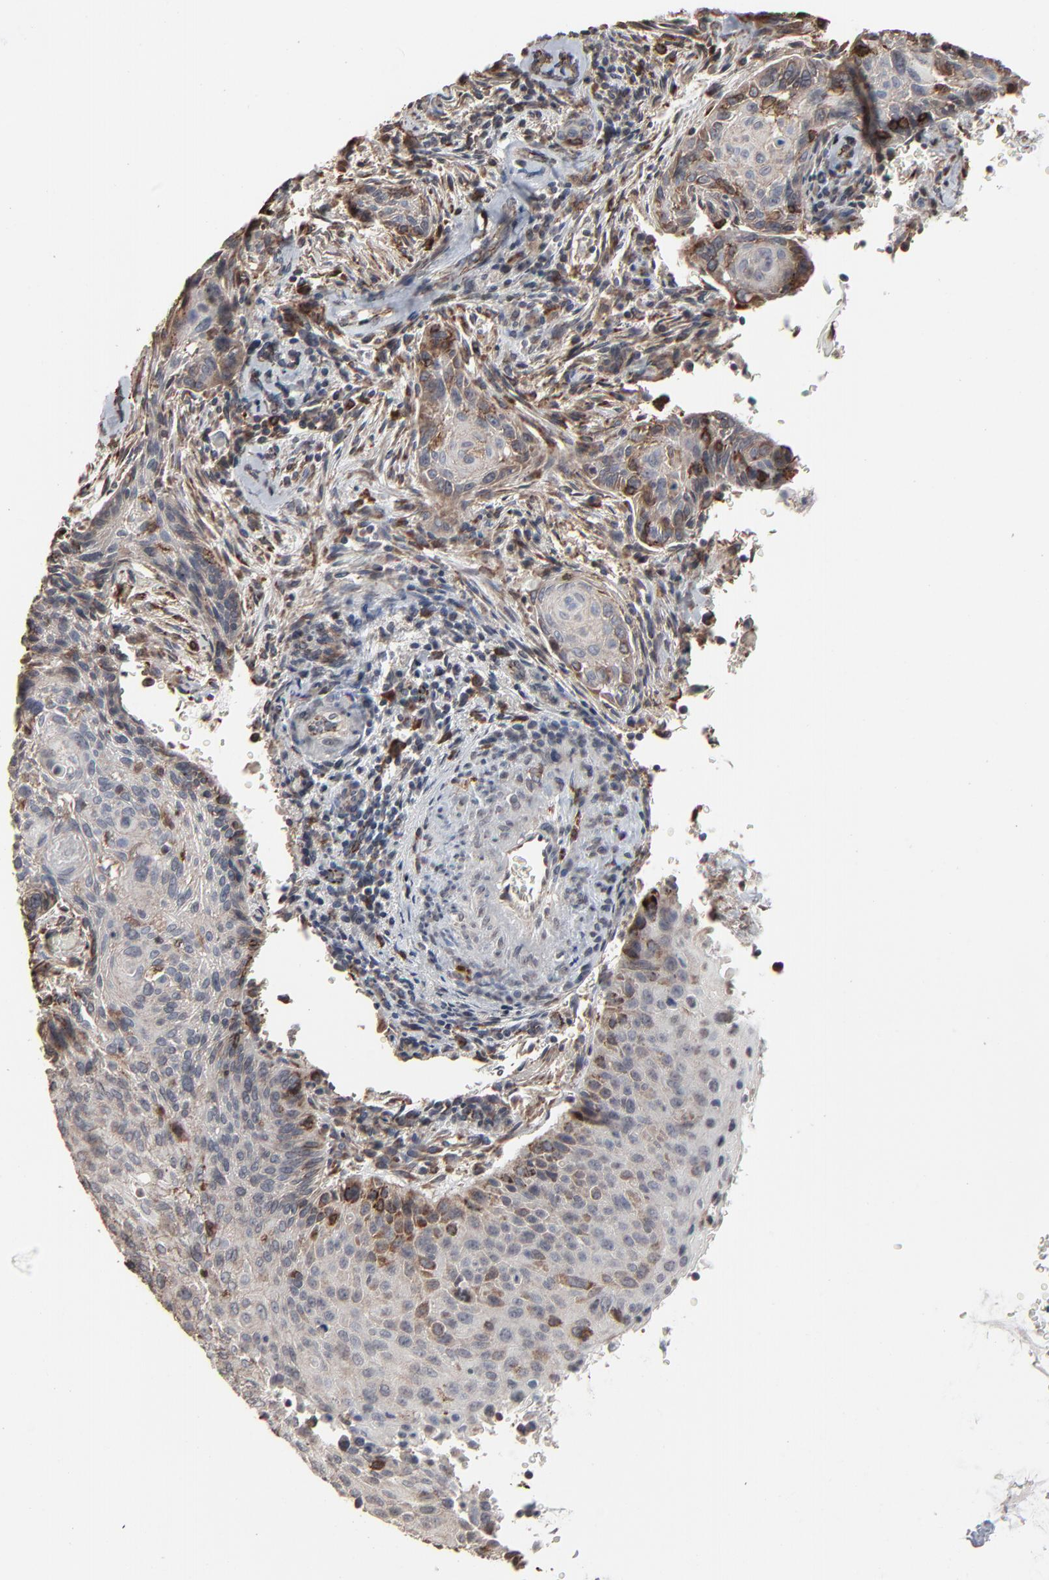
{"staining": {"intensity": "moderate", "quantity": "<25%", "location": "cytoplasmic/membranous"}, "tissue": "cervical cancer", "cell_type": "Tumor cells", "image_type": "cancer", "snomed": [{"axis": "morphology", "description": "Squamous cell carcinoma, NOS"}, {"axis": "topography", "description": "Cervix"}], "caption": "A micrograph of human cervical squamous cell carcinoma stained for a protein exhibits moderate cytoplasmic/membranous brown staining in tumor cells.", "gene": "CTNND1", "patient": {"sex": "female", "age": 33}}